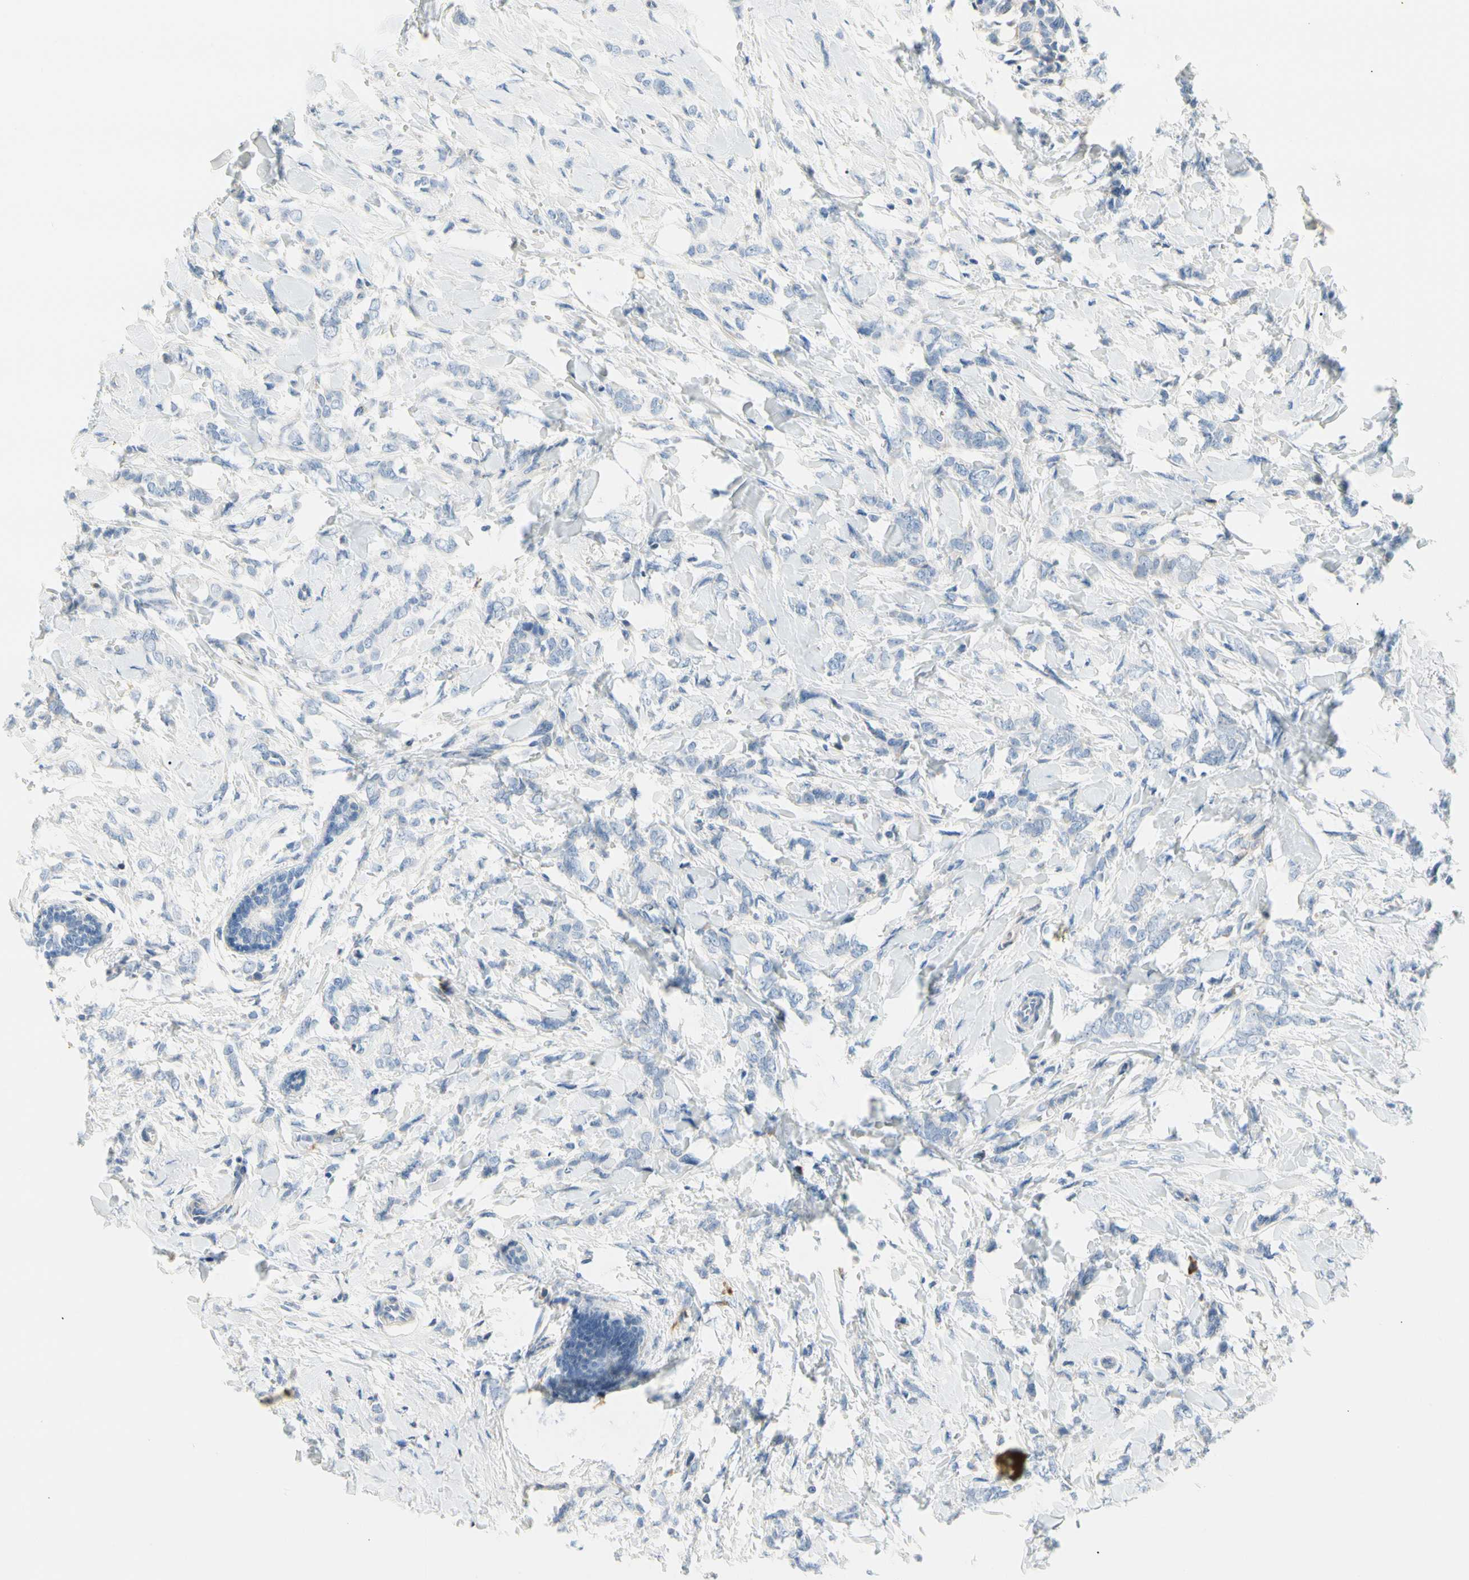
{"staining": {"intensity": "negative", "quantity": "none", "location": "none"}, "tissue": "breast cancer", "cell_type": "Tumor cells", "image_type": "cancer", "snomed": [{"axis": "morphology", "description": "Lobular carcinoma, in situ"}, {"axis": "morphology", "description": "Lobular carcinoma"}, {"axis": "topography", "description": "Breast"}], "caption": "Lobular carcinoma in situ (breast) stained for a protein using immunohistochemistry shows no positivity tumor cells.", "gene": "STXBP1", "patient": {"sex": "female", "age": 41}}